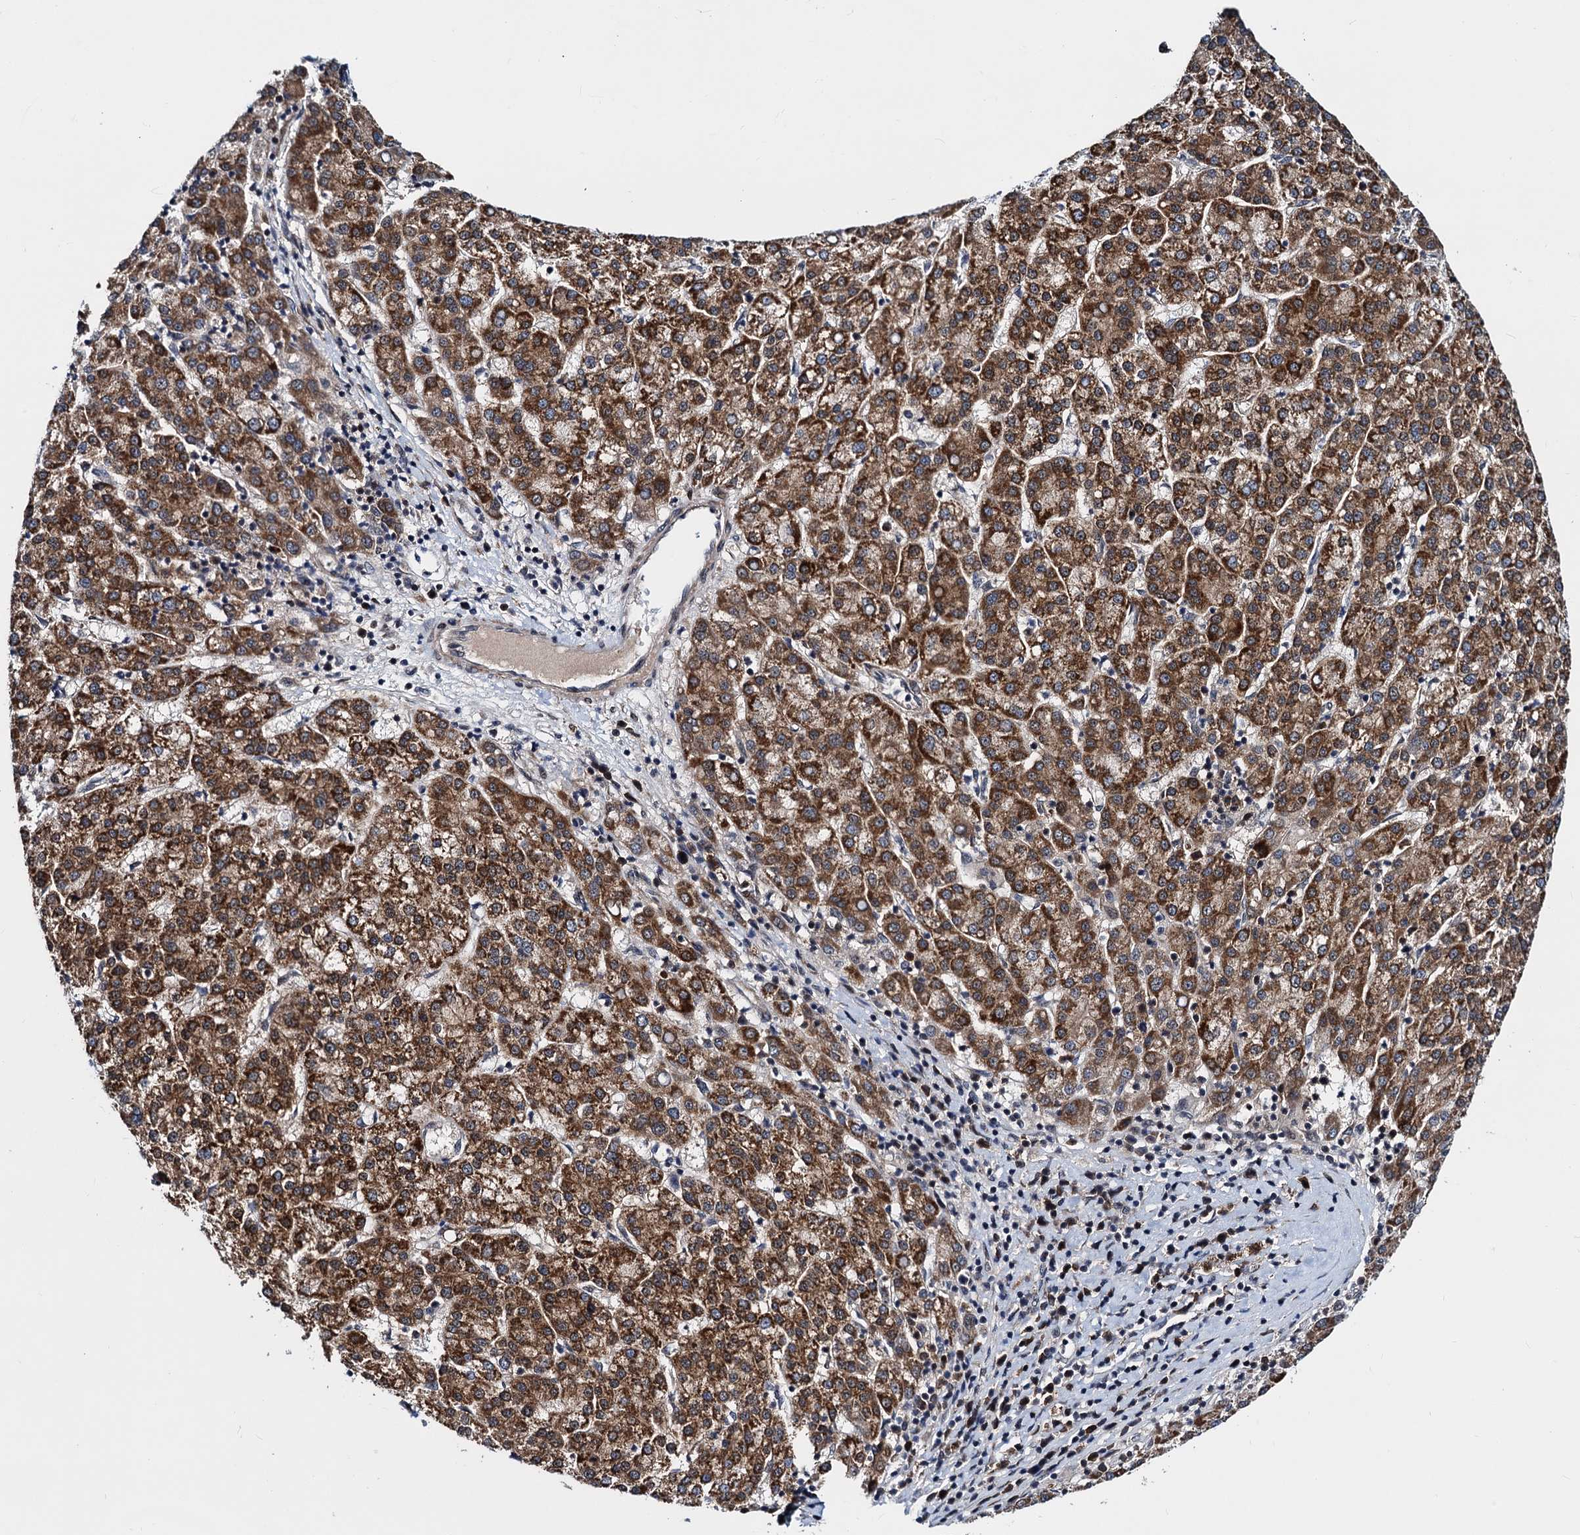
{"staining": {"intensity": "moderate", "quantity": ">75%", "location": "cytoplasmic/membranous"}, "tissue": "liver cancer", "cell_type": "Tumor cells", "image_type": "cancer", "snomed": [{"axis": "morphology", "description": "Carcinoma, Hepatocellular, NOS"}, {"axis": "topography", "description": "Liver"}], "caption": "Liver cancer (hepatocellular carcinoma) stained with immunohistochemistry (IHC) reveals moderate cytoplasmic/membranous positivity in about >75% of tumor cells.", "gene": "COA4", "patient": {"sex": "female", "age": 58}}